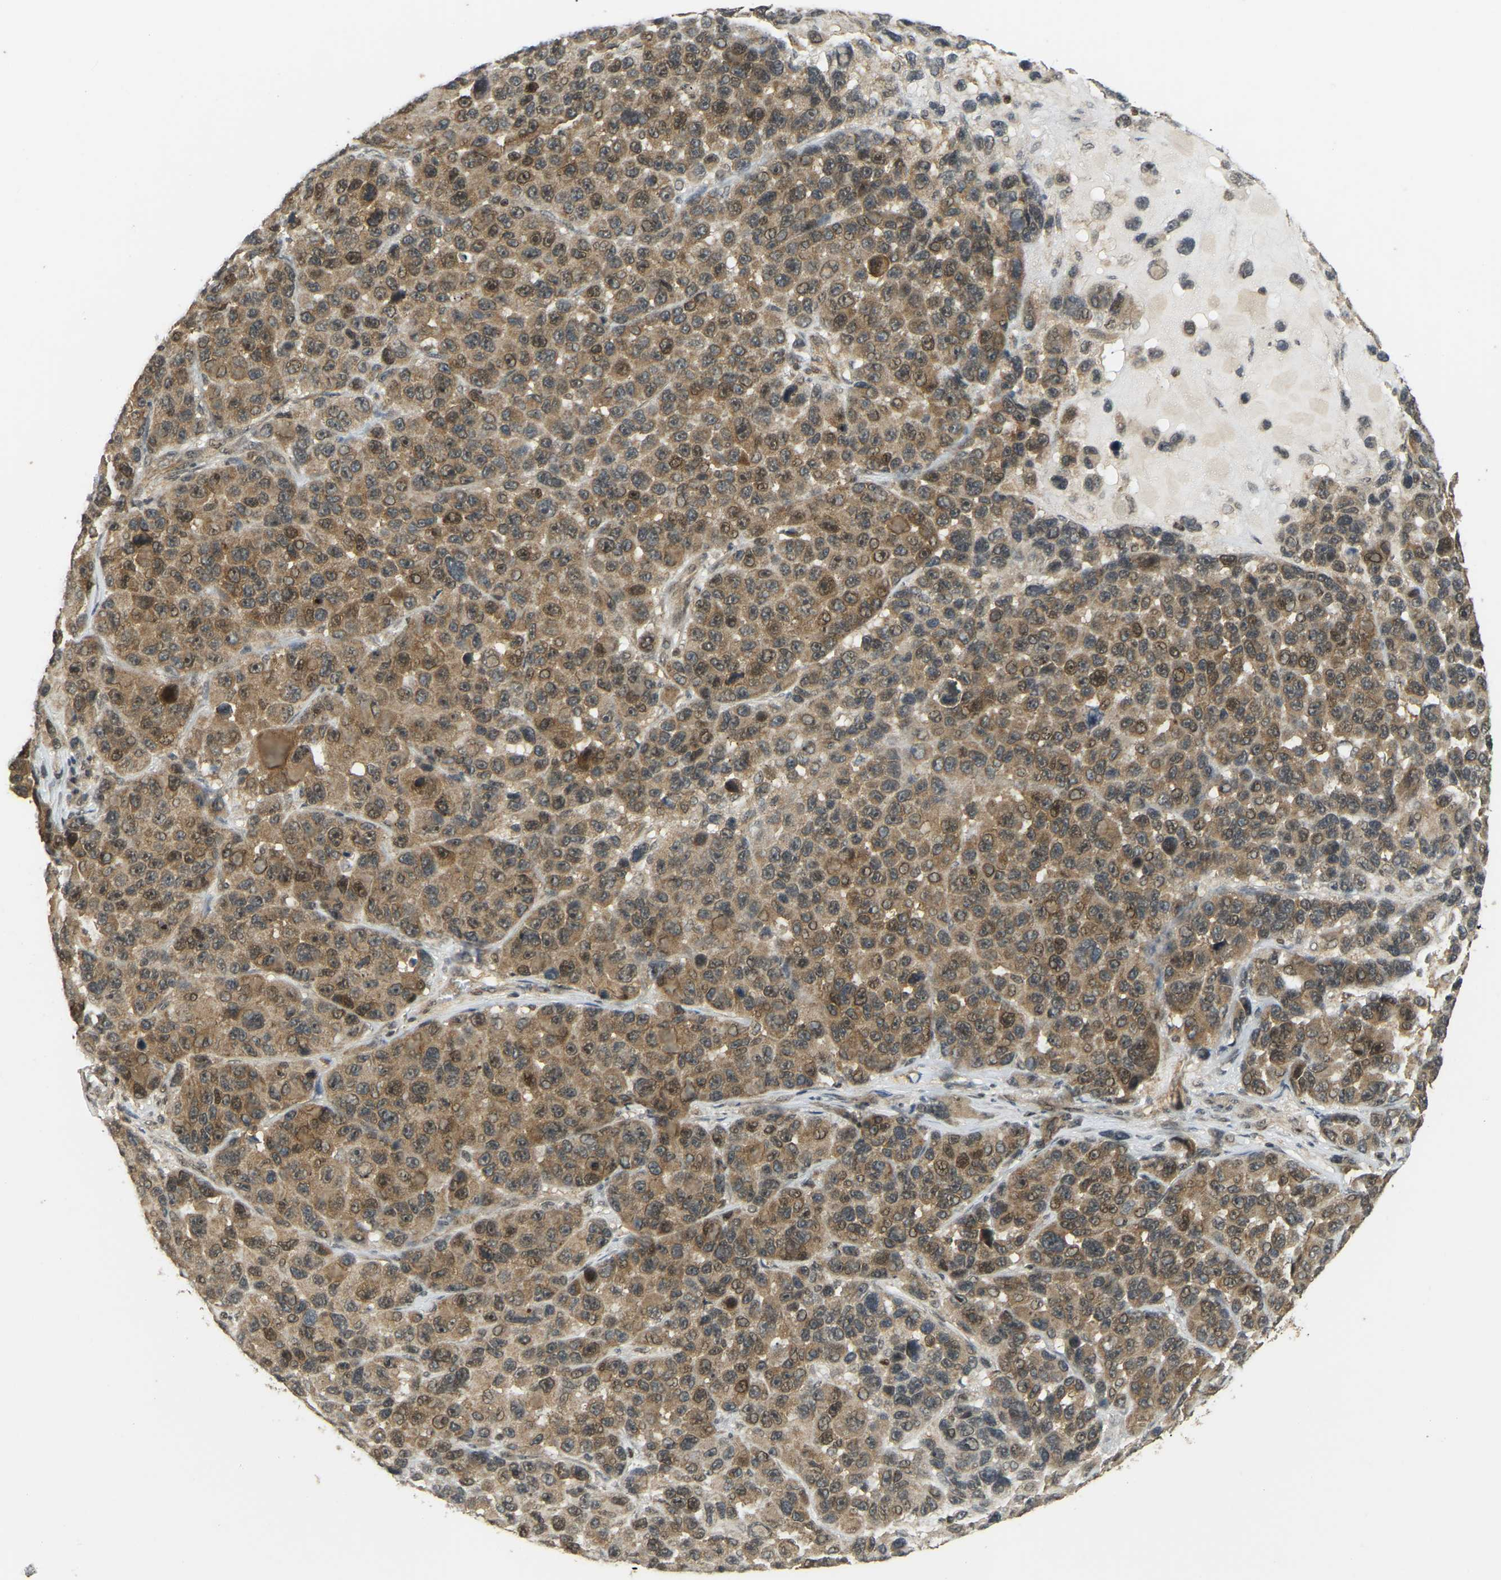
{"staining": {"intensity": "moderate", "quantity": ">75%", "location": "cytoplasmic/membranous,nuclear"}, "tissue": "melanoma", "cell_type": "Tumor cells", "image_type": "cancer", "snomed": [{"axis": "morphology", "description": "Malignant melanoma, NOS"}, {"axis": "topography", "description": "Skin"}], "caption": "Moderate cytoplasmic/membranous and nuclear protein staining is appreciated in about >75% of tumor cells in malignant melanoma. (Stains: DAB in brown, nuclei in blue, Microscopy: brightfield microscopy at high magnification).", "gene": "BRF2", "patient": {"sex": "male", "age": 53}}